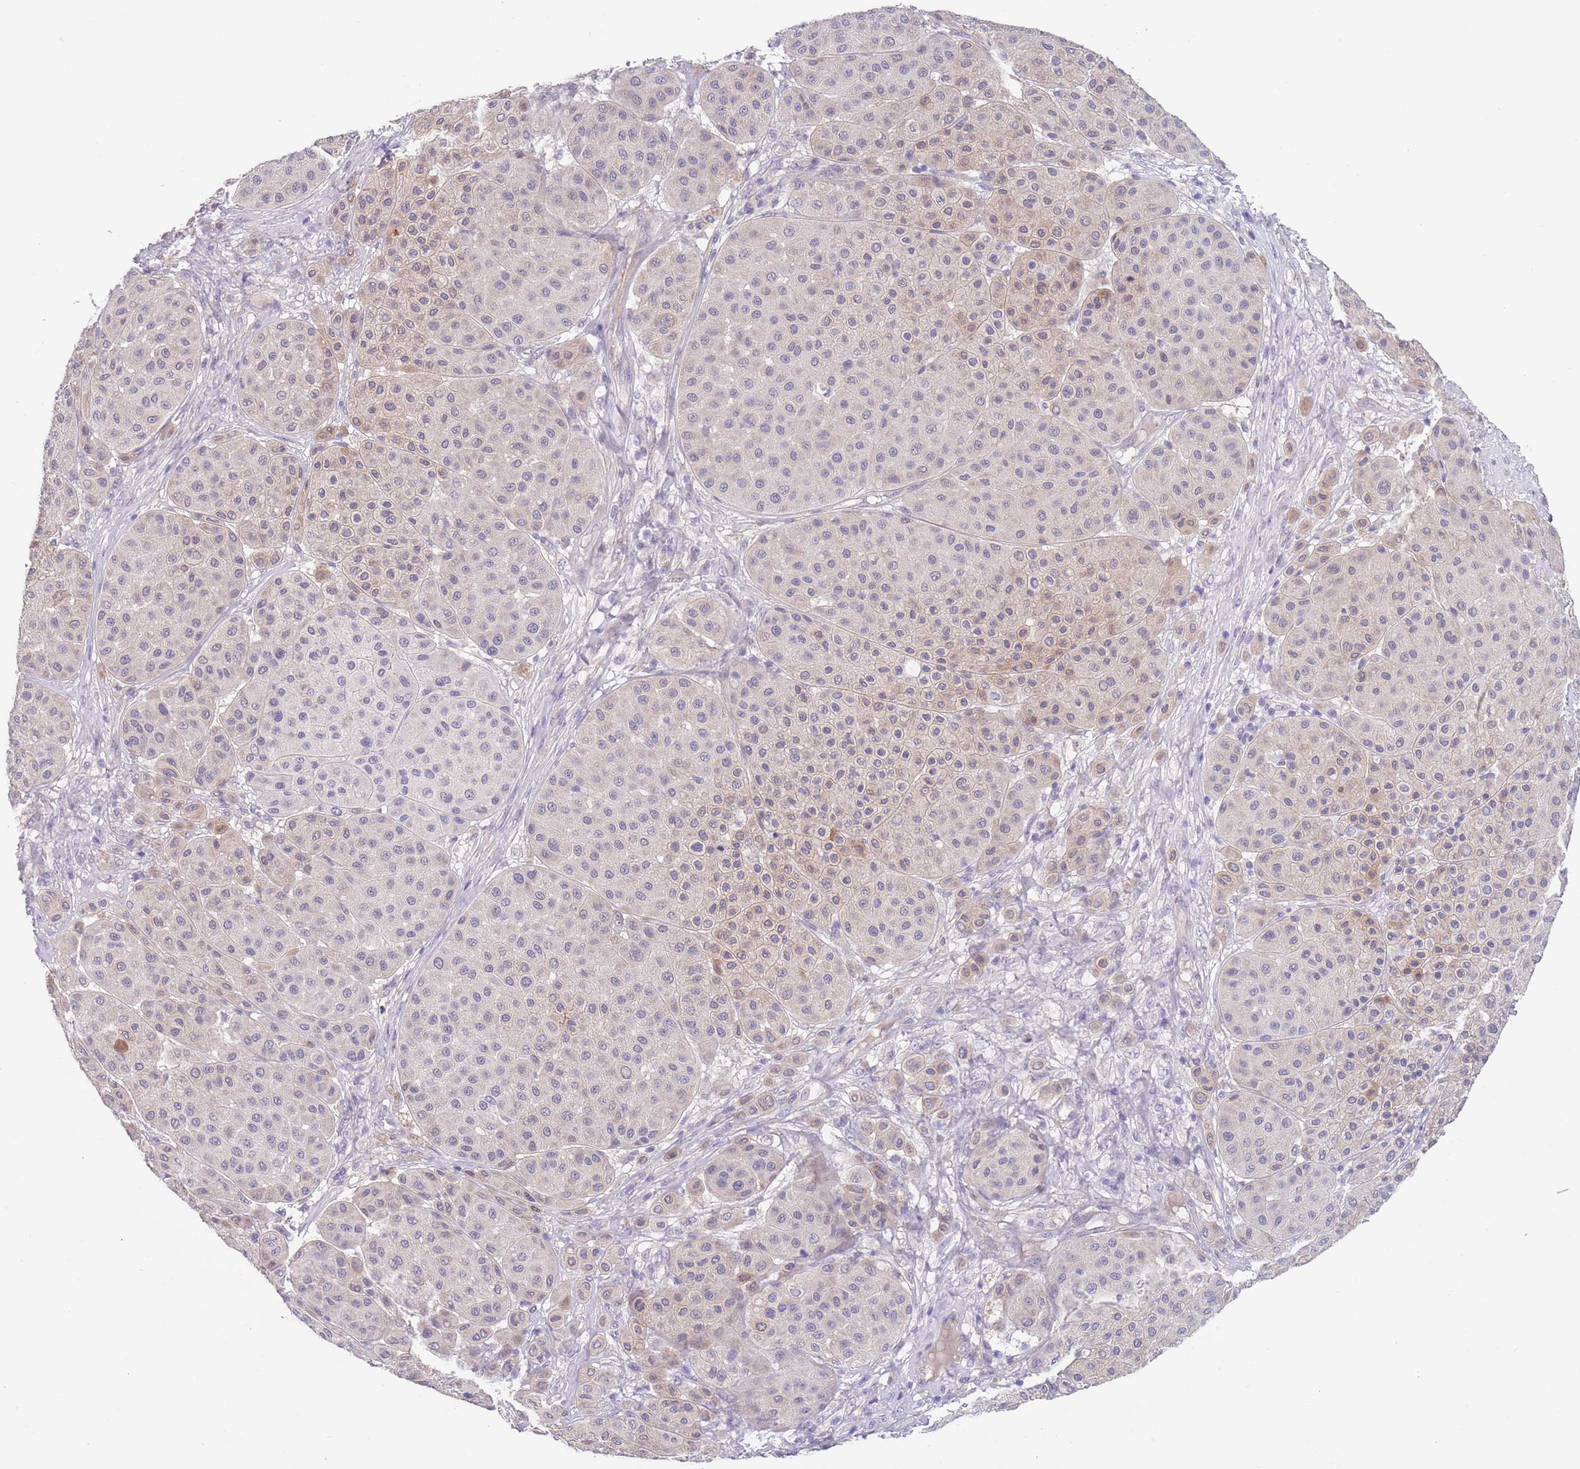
{"staining": {"intensity": "weak", "quantity": "<25%", "location": "cytoplasmic/membranous"}, "tissue": "melanoma", "cell_type": "Tumor cells", "image_type": "cancer", "snomed": [{"axis": "morphology", "description": "Malignant melanoma, Metastatic site"}, {"axis": "topography", "description": "Smooth muscle"}], "caption": "Immunohistochemistry (IHC) image of human malignant melanoma (metastatic site) stained for a protein (brown), which reveals no expression in tumor cells.", "gene": "RNF169", "patient": {"sex": "male", "age": 41}}